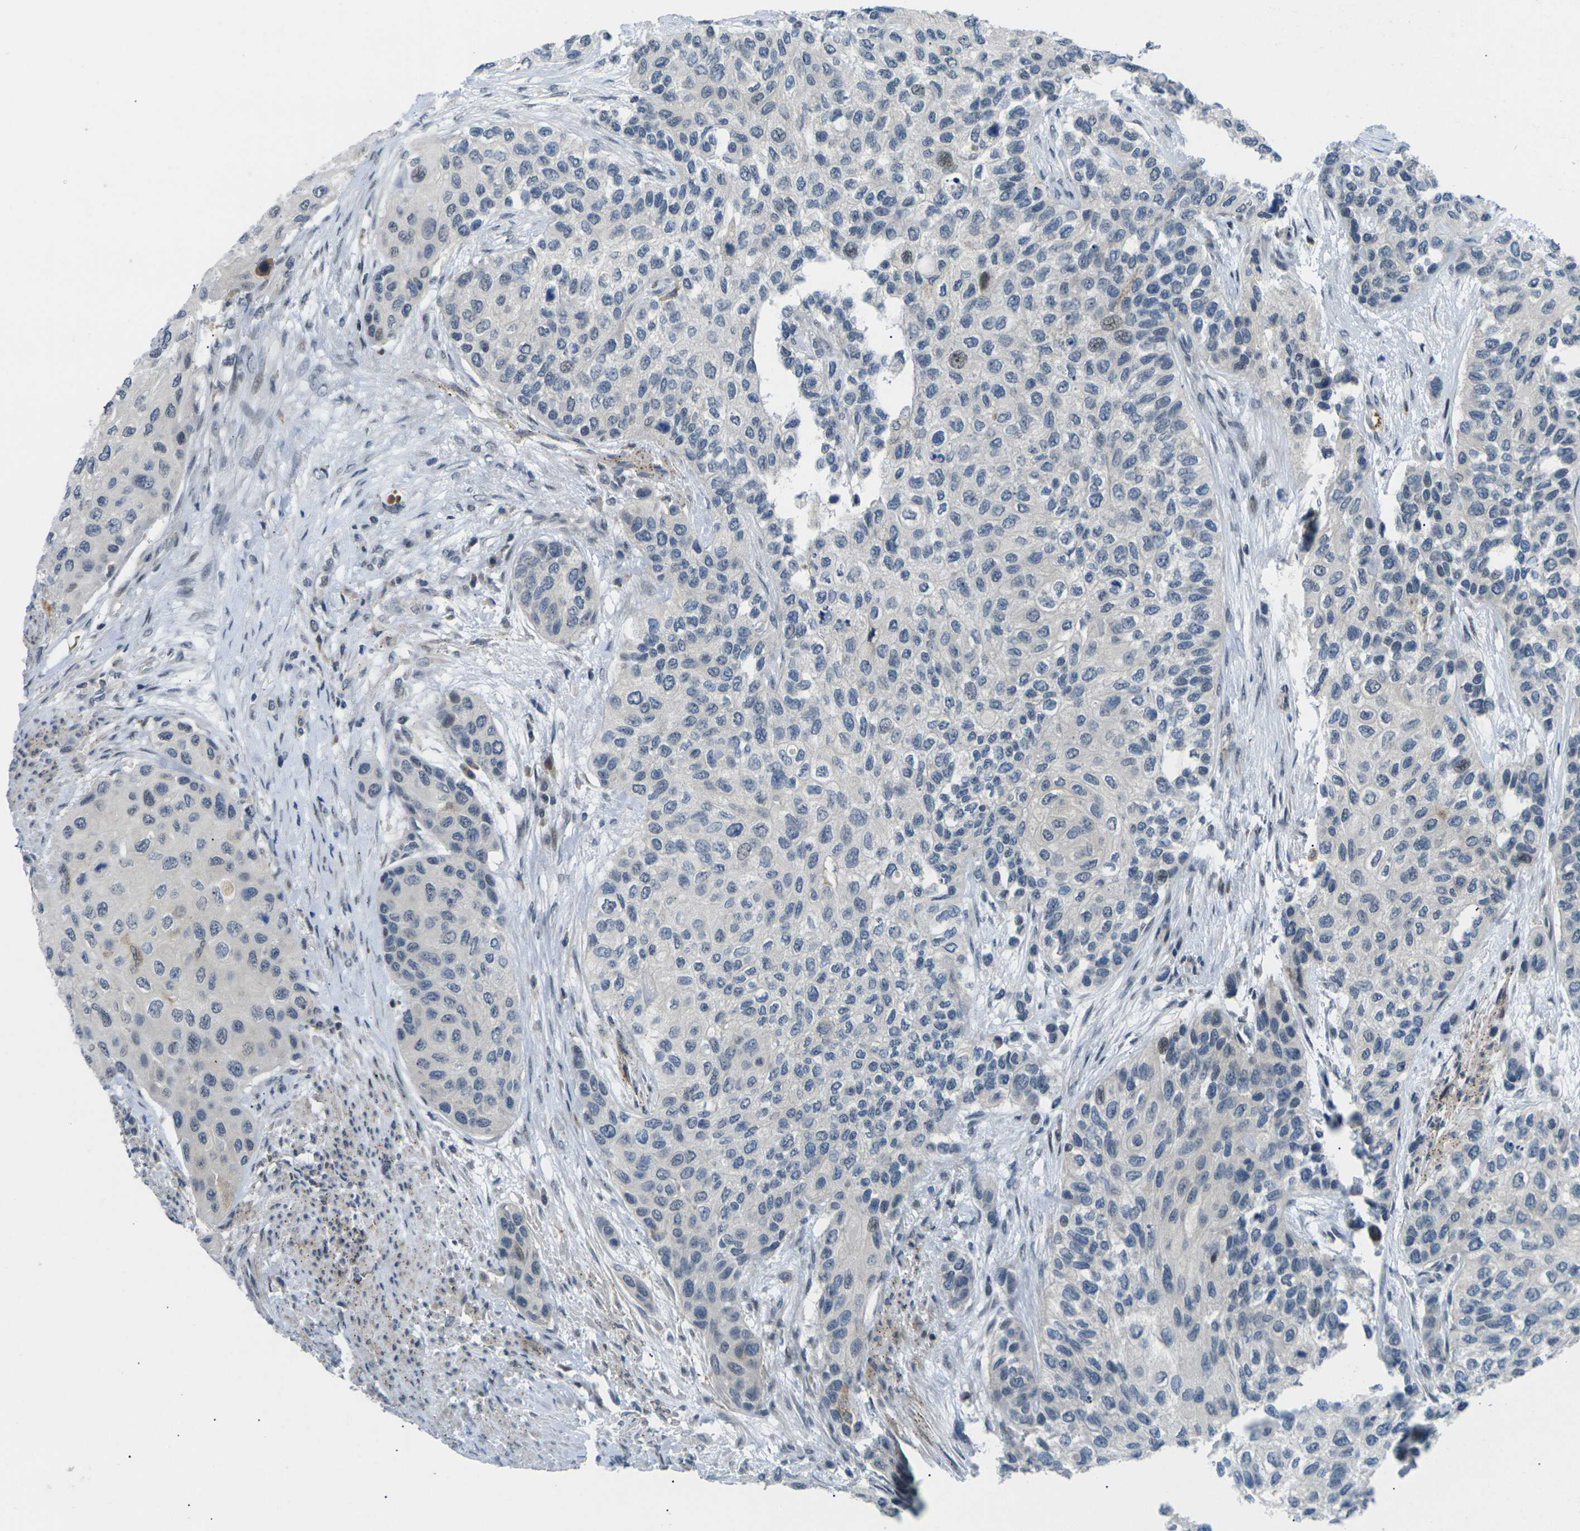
{"staining": {"intensity": "negative", "quantity": "none", "location": "none"}, "tissue": "urothelial cancer", "cell_type": "Tumor cells", "image_type": "cancer", "snomed": [{"axis": "morphology", "description": "Urothelial carcinoma, High grade"}, {"axis": "topography", "description": "Urinary bladder"}], "caption": "This is an IHC micrograph of urothelial cancer. There is no staining in tumor cells.", "gene": "RPS6KA3", "patient": {"sex": "female", "age": 56}}